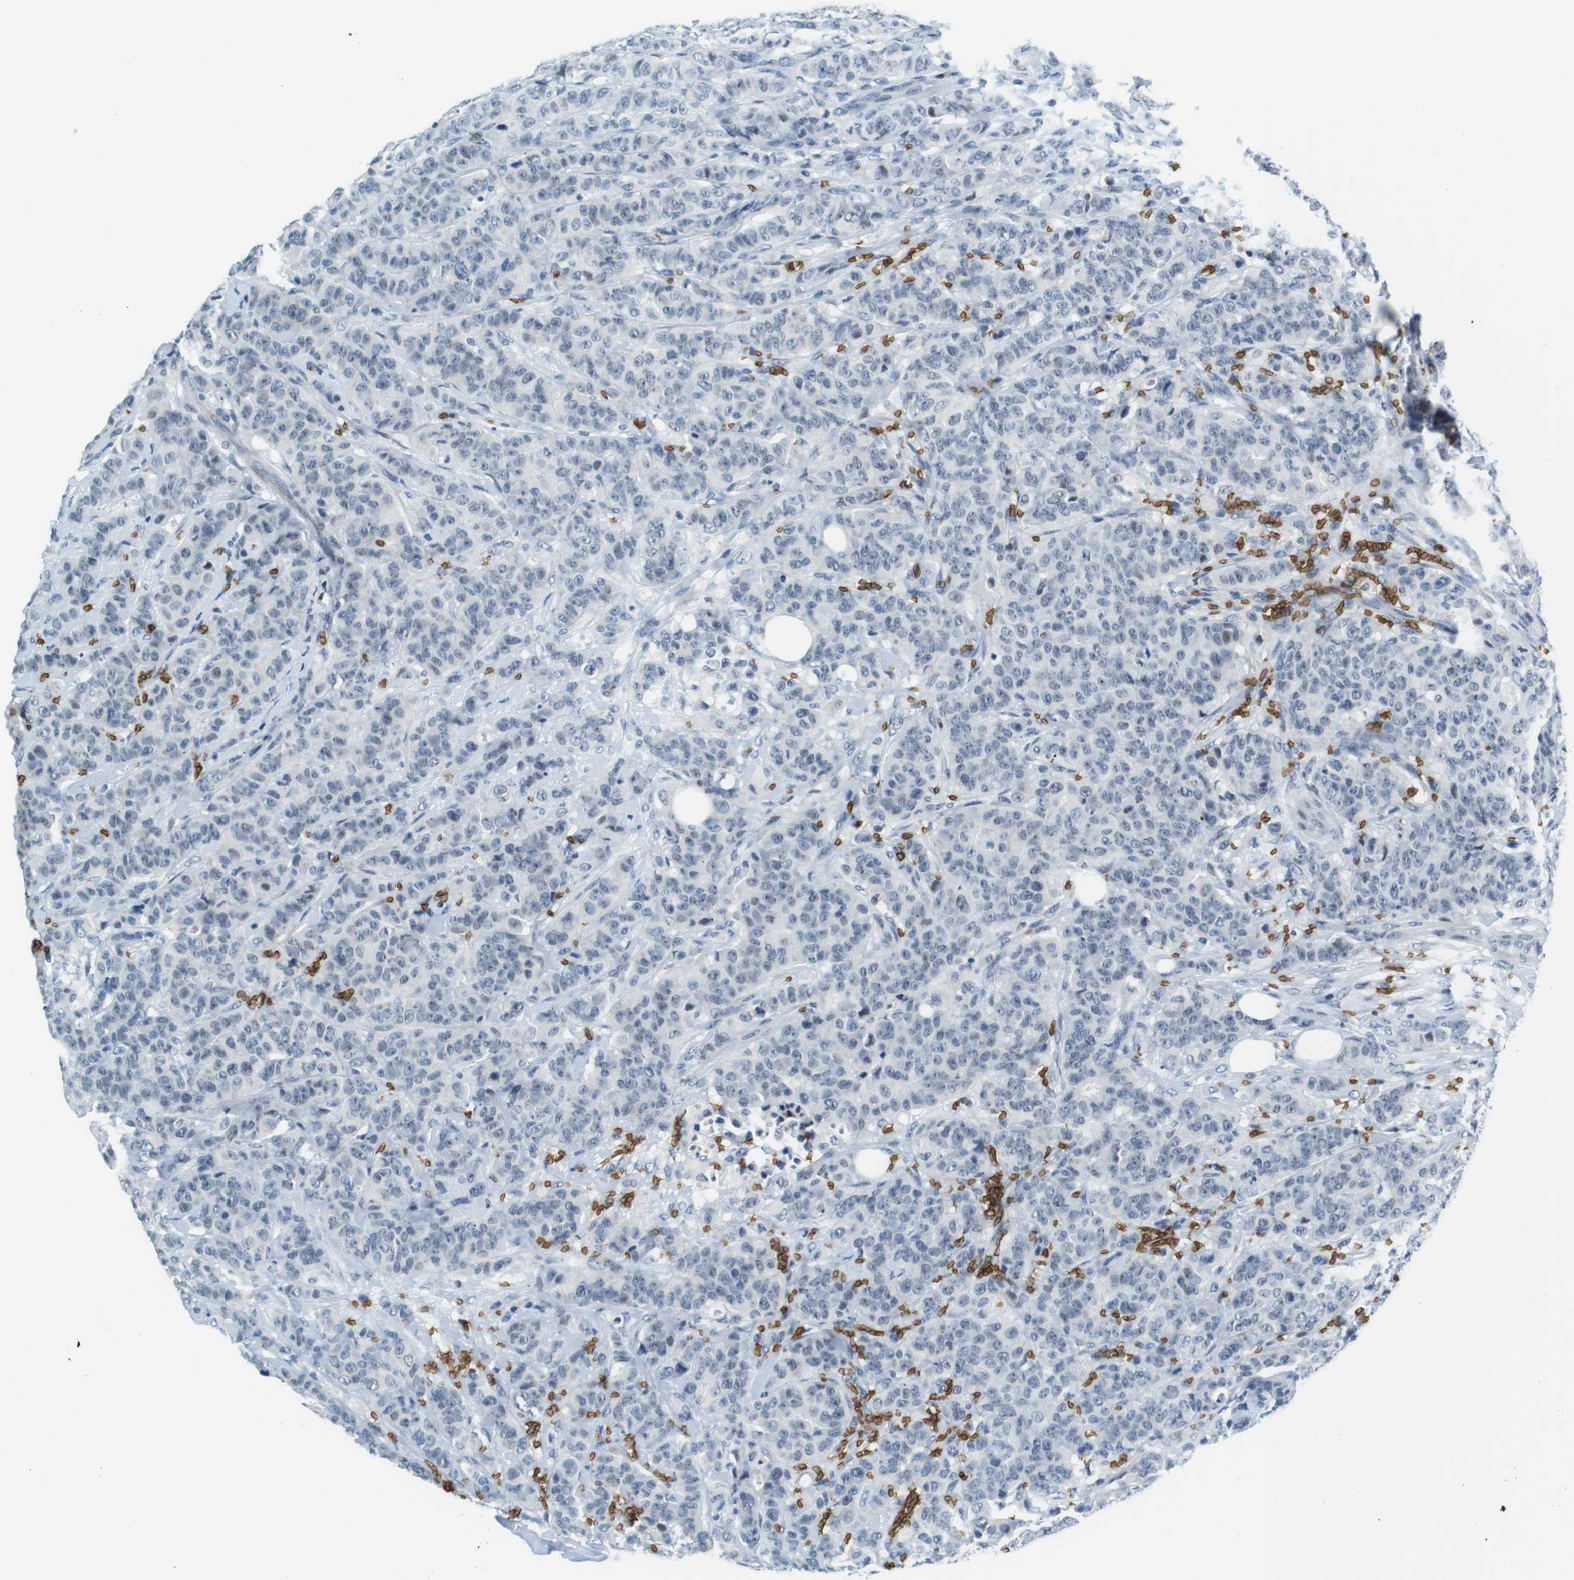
{"staining": {"intensity": "negative", "quantity": "none", "location": "none"}, "tissue": "breast cancer", "cell_type": "Tumor cells", "image_type": "cancer", "snomed": [{"axis": "morphology", "description": "Normal tissue, NOS"}, {"axis": "morphology", "description": "Duct carcinoma"}, {"axis": "topography", "description": "Breast"}], "caption": "Immunohistochemical staining of human infiltrating ductal carcinoma (breast) reveals no significant positivity in tumor cells.", "gene": "SLC4A1", "patient": {"sex": "female", "age": 40}}